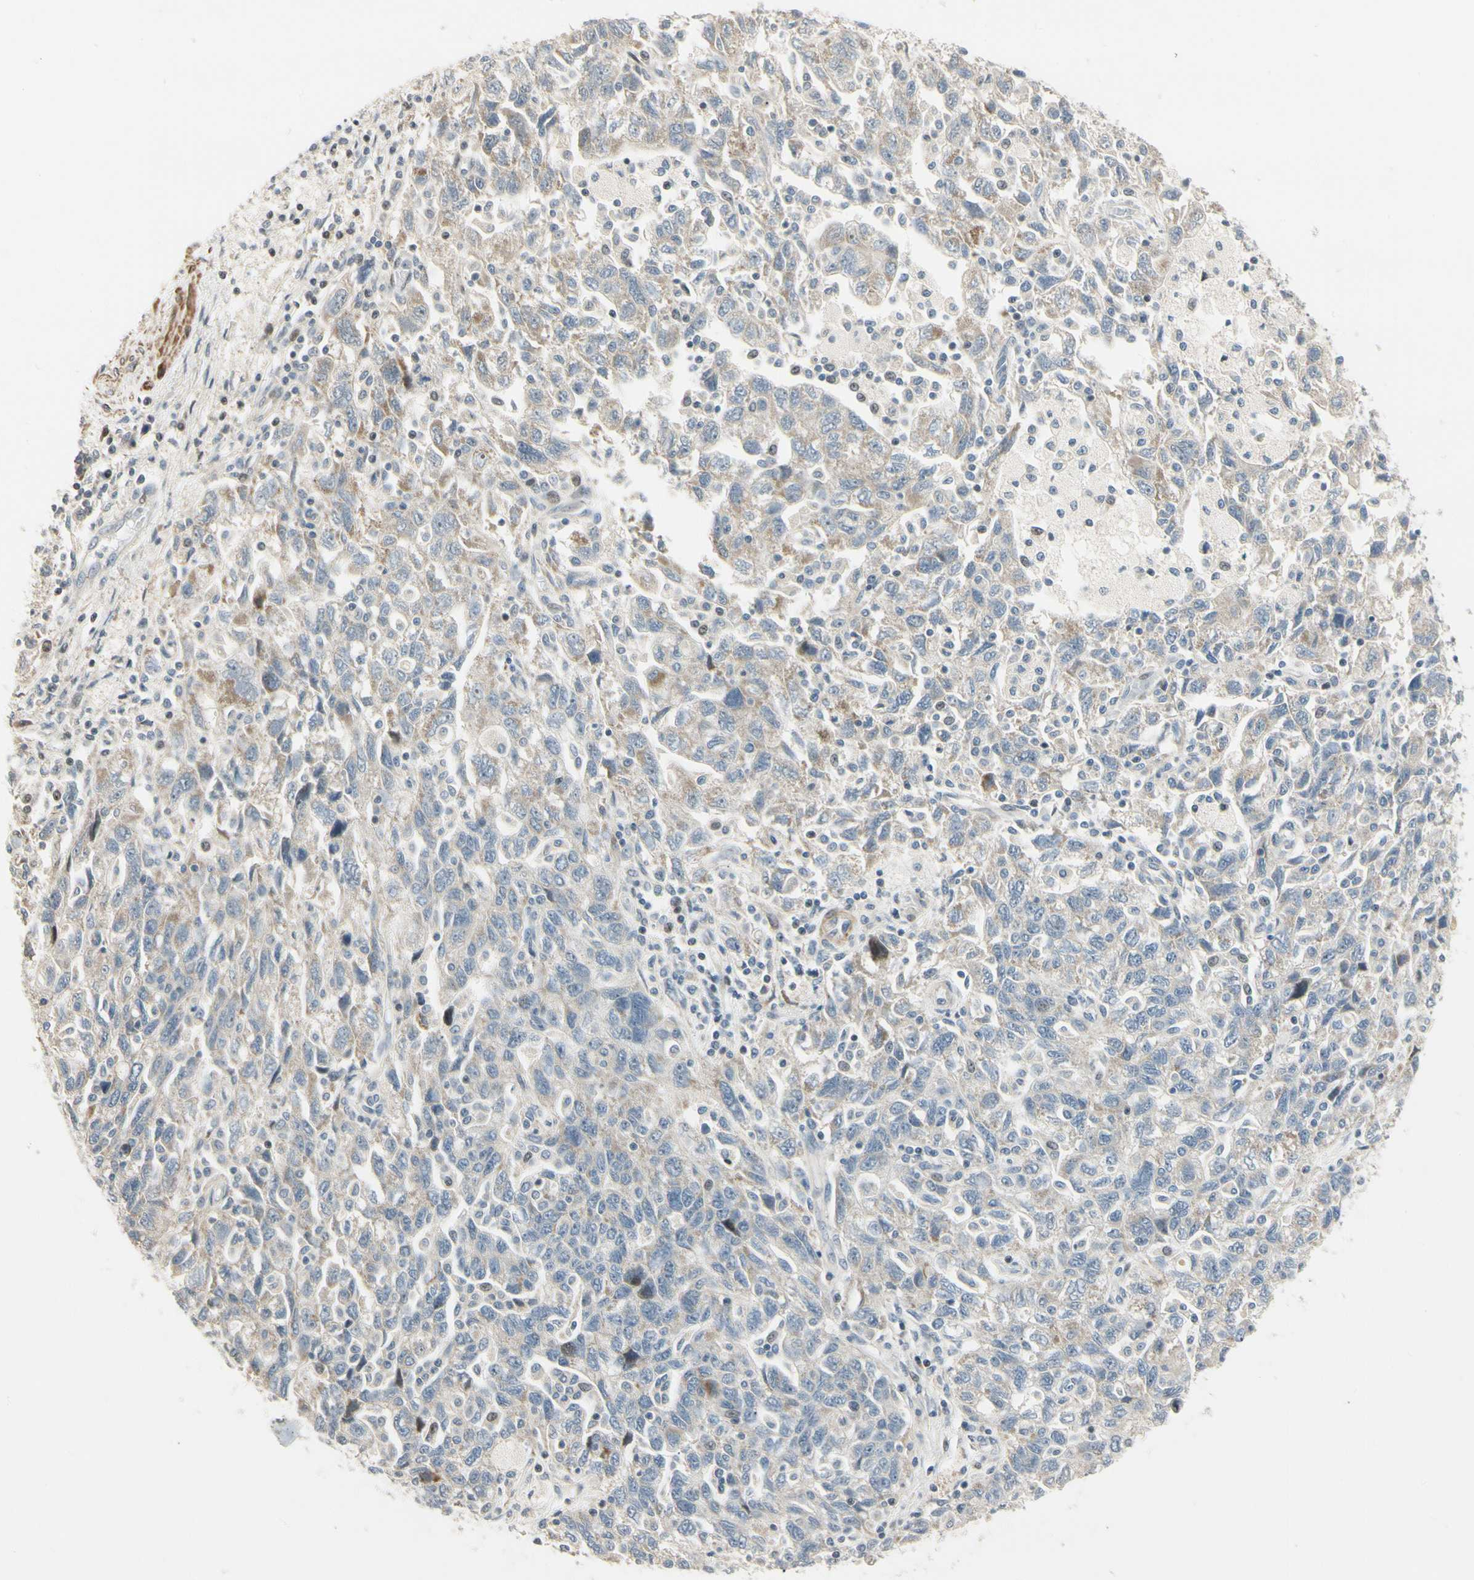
{"staining": {"intensity": "weak", "quantity": ">75%", "location": "cytoplasmic/membranous"}, "tissue": "ovarian cancer", "cell_type": "Tumor cells", "image_type": "cancer", "snomed": [{"axis": "morphology", "description": "Carcinoma, NOS"}, {"axis": "morphology", "description": "Cystadenocarcinoma, serous, NOS"}, {"axis": "topography", "description": "Ovary"}], "caption": "Protein staining reveals weak cytoplasmic/membranous expression in about >75% of tumor cells in ovarian carcinoma. (DAB (3,3'-diaminobenzidine) = brown stain, brightfield microscopy at high magnification).", "gene": "P4HA3", "patient": {"sex": "female", "age": 69}}